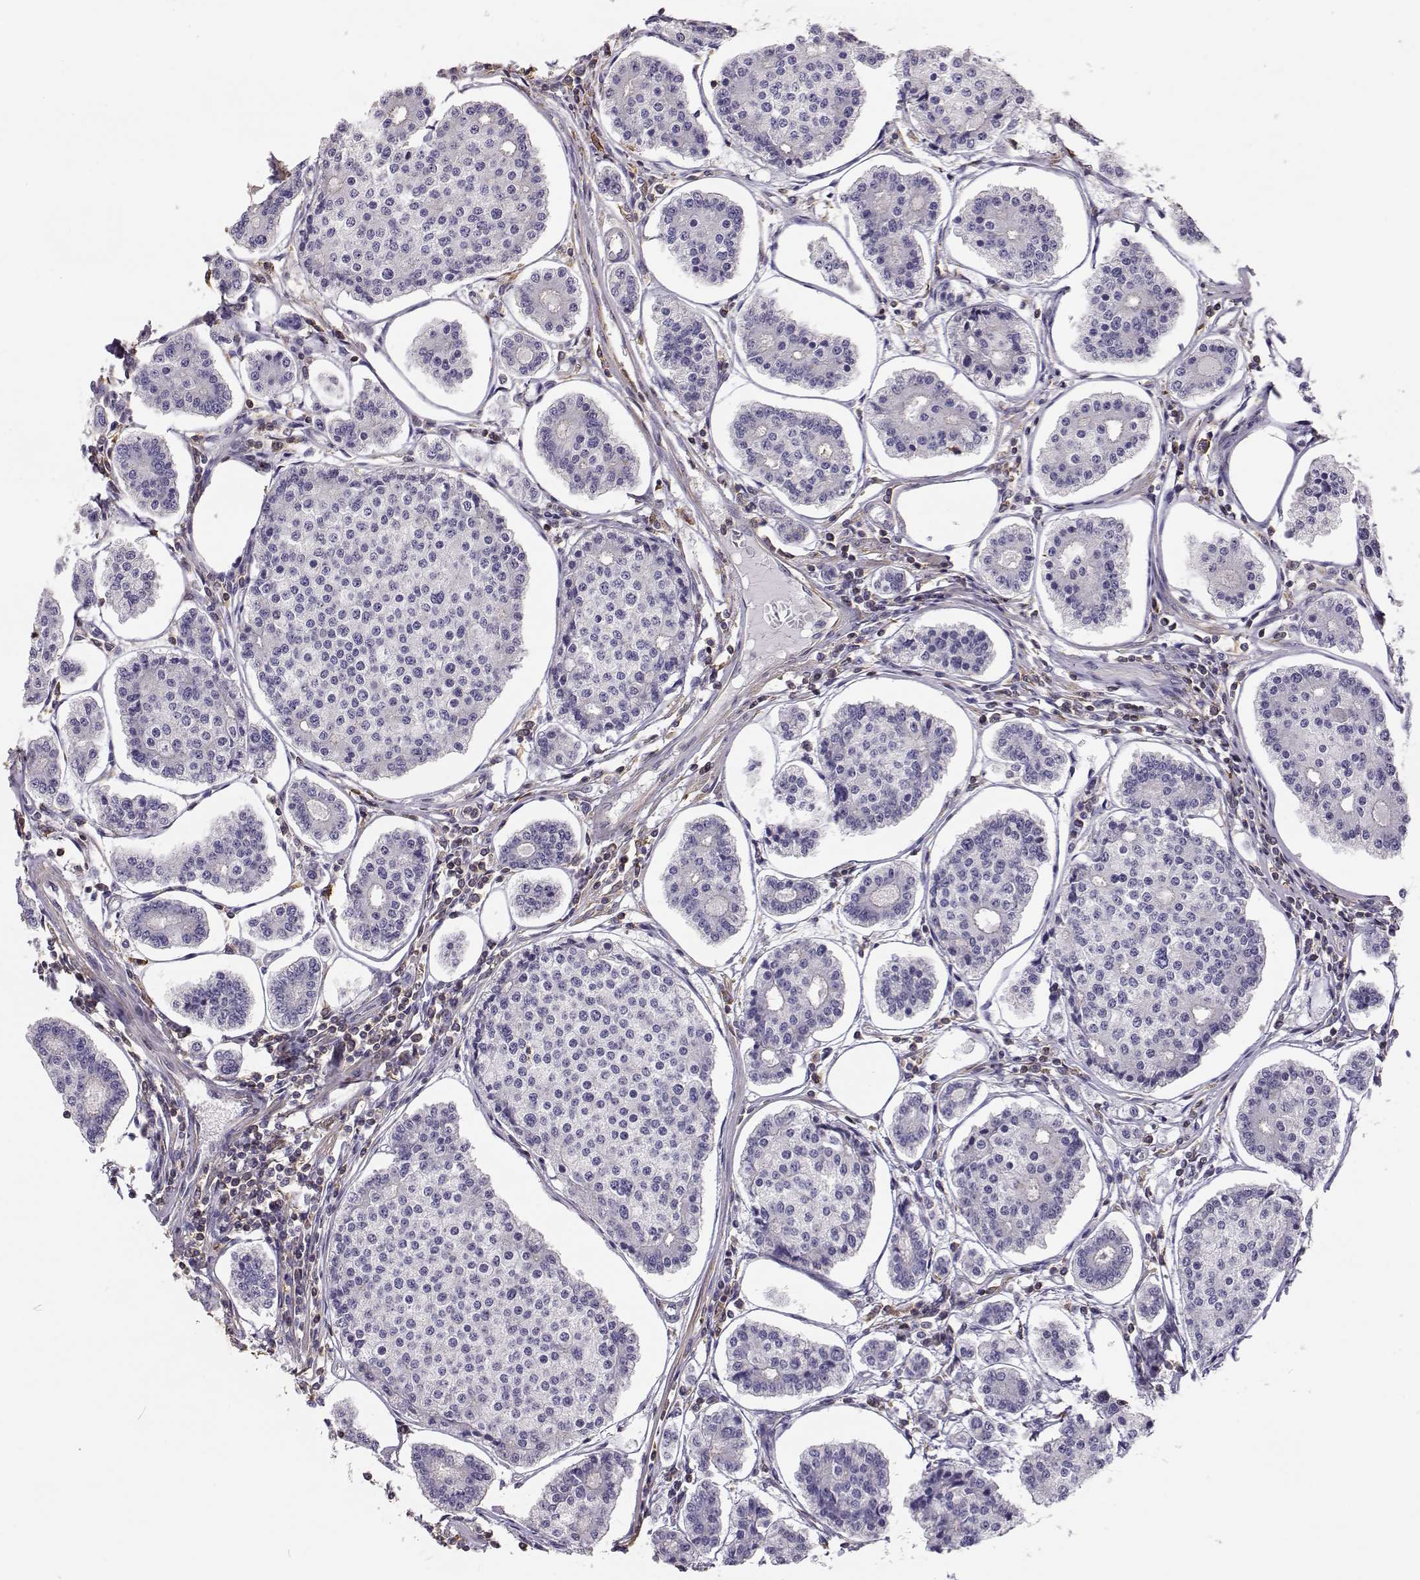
{"staining": {"intensity": "negative", "quantity": "none", "location": "none"}, "tissue": "carcinoid", "cell_type": "Tumor cells", "image_type": "cancer", "snomed": [{"axis": "morphology", "description": "Carcinoid, malignant, NOS"}, {"axis": "topography", "description": "Small intestine"}], "caption": "Immunohistochemistry of carcinoid shows no positivity in tumor cells. (Brightfield microscopy of DAB (3,3'-diaminobenzidine) IHC at high magnification).", "gene": "DAPL1", "patient": {"sex": "female", "age": 65}}